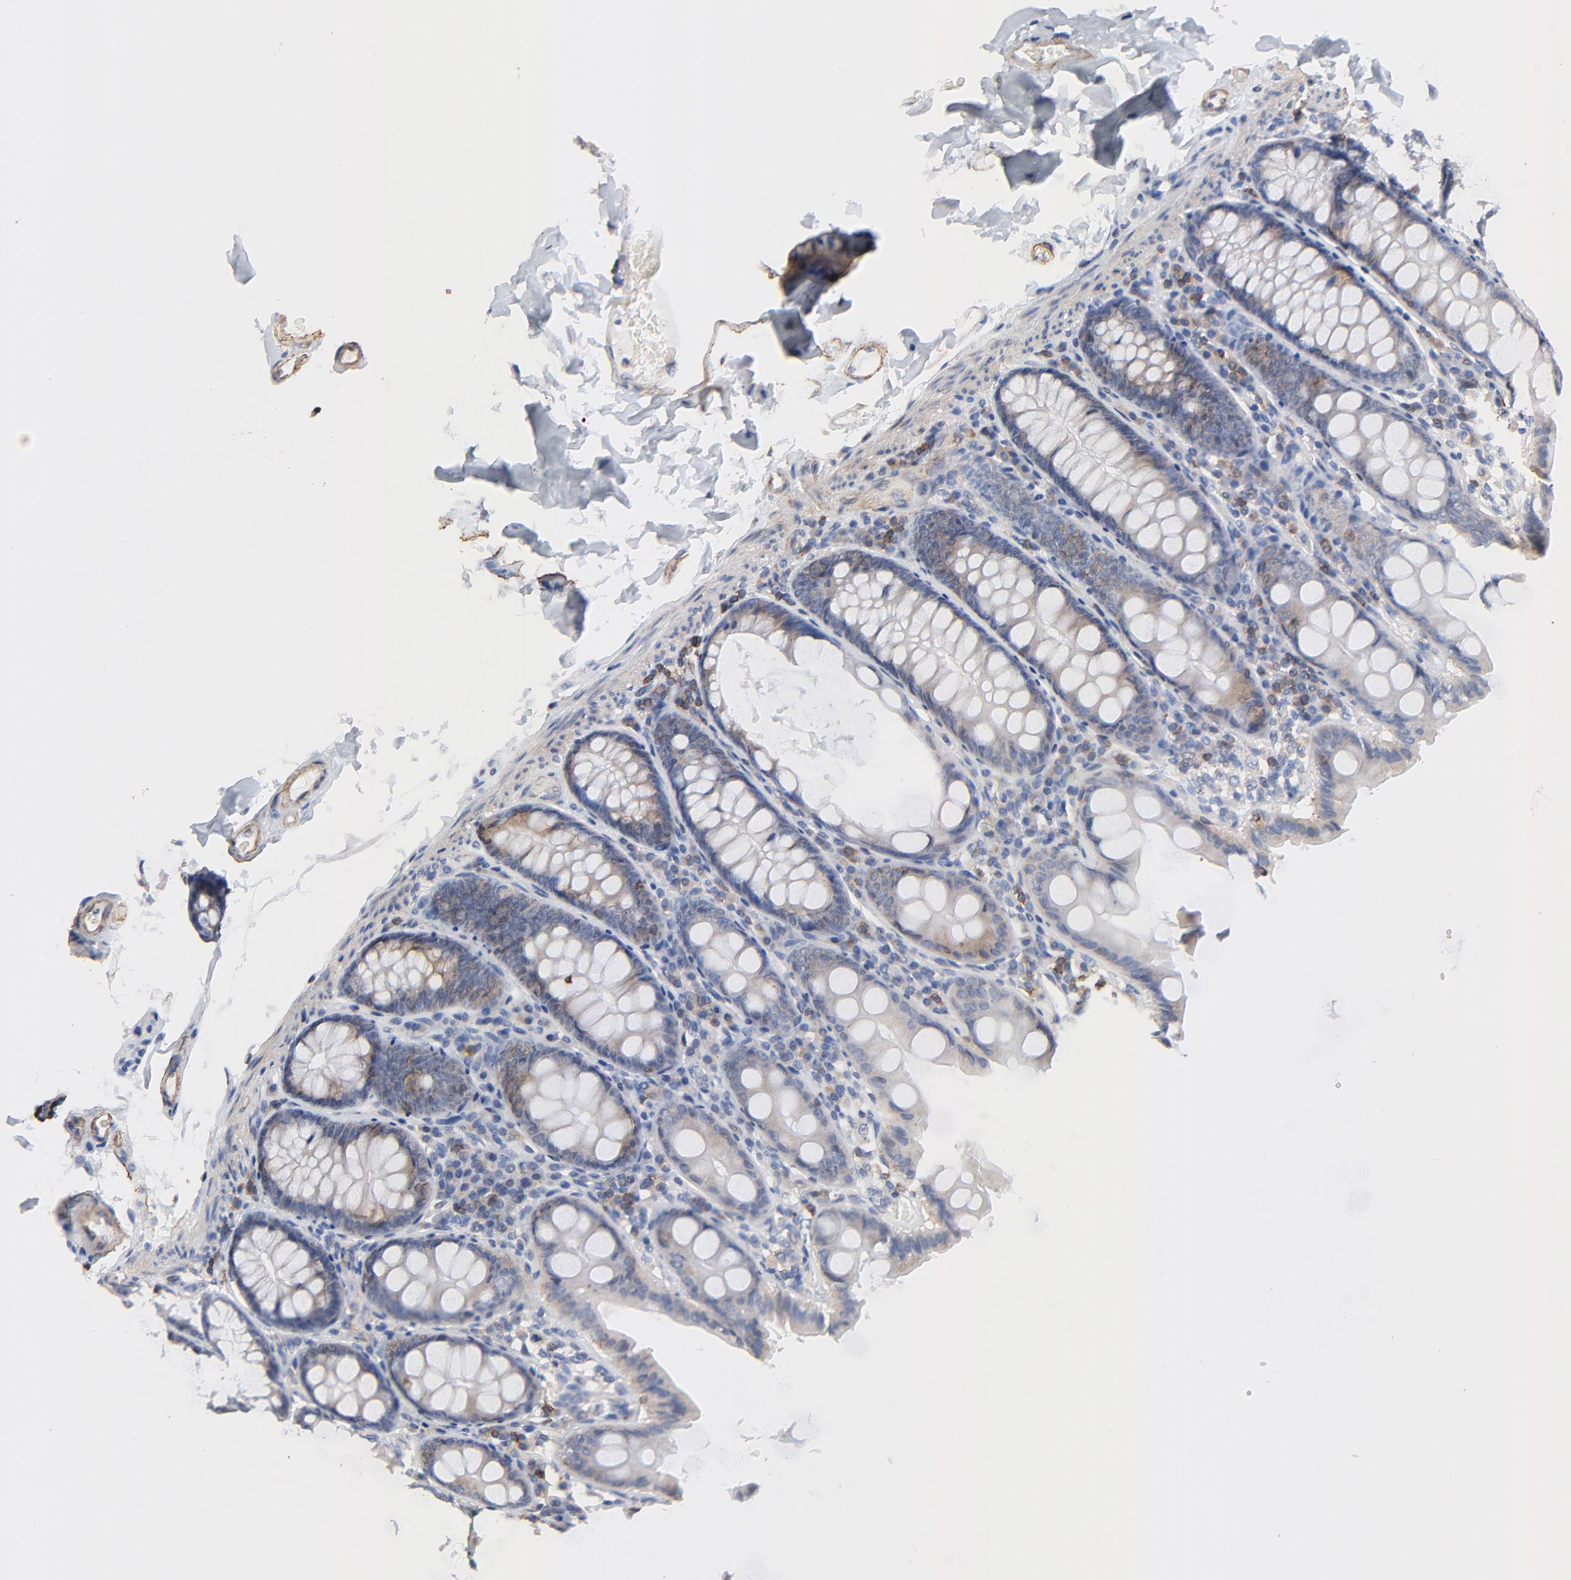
{"staining": {"intensity": "moderate", "quantity": "25%-75%", "location": "cytoplasmic/membranous"}, "tissue": "colon", "cell_type": "Endothelial cells", "image_type": "normal", "snomed": [{"axis": "morphology", "description": "Normal tissue, NOS"}, {"axis": "topography", "description": "Colon"}], "caption": "Colon stained with immunohistochemistry displays moderate cytoplasmic/membranous expression in about 25%-75% of endothelial cells.", "gene": "SKAP1", "patient": {"sex": "female", "age": 61}}